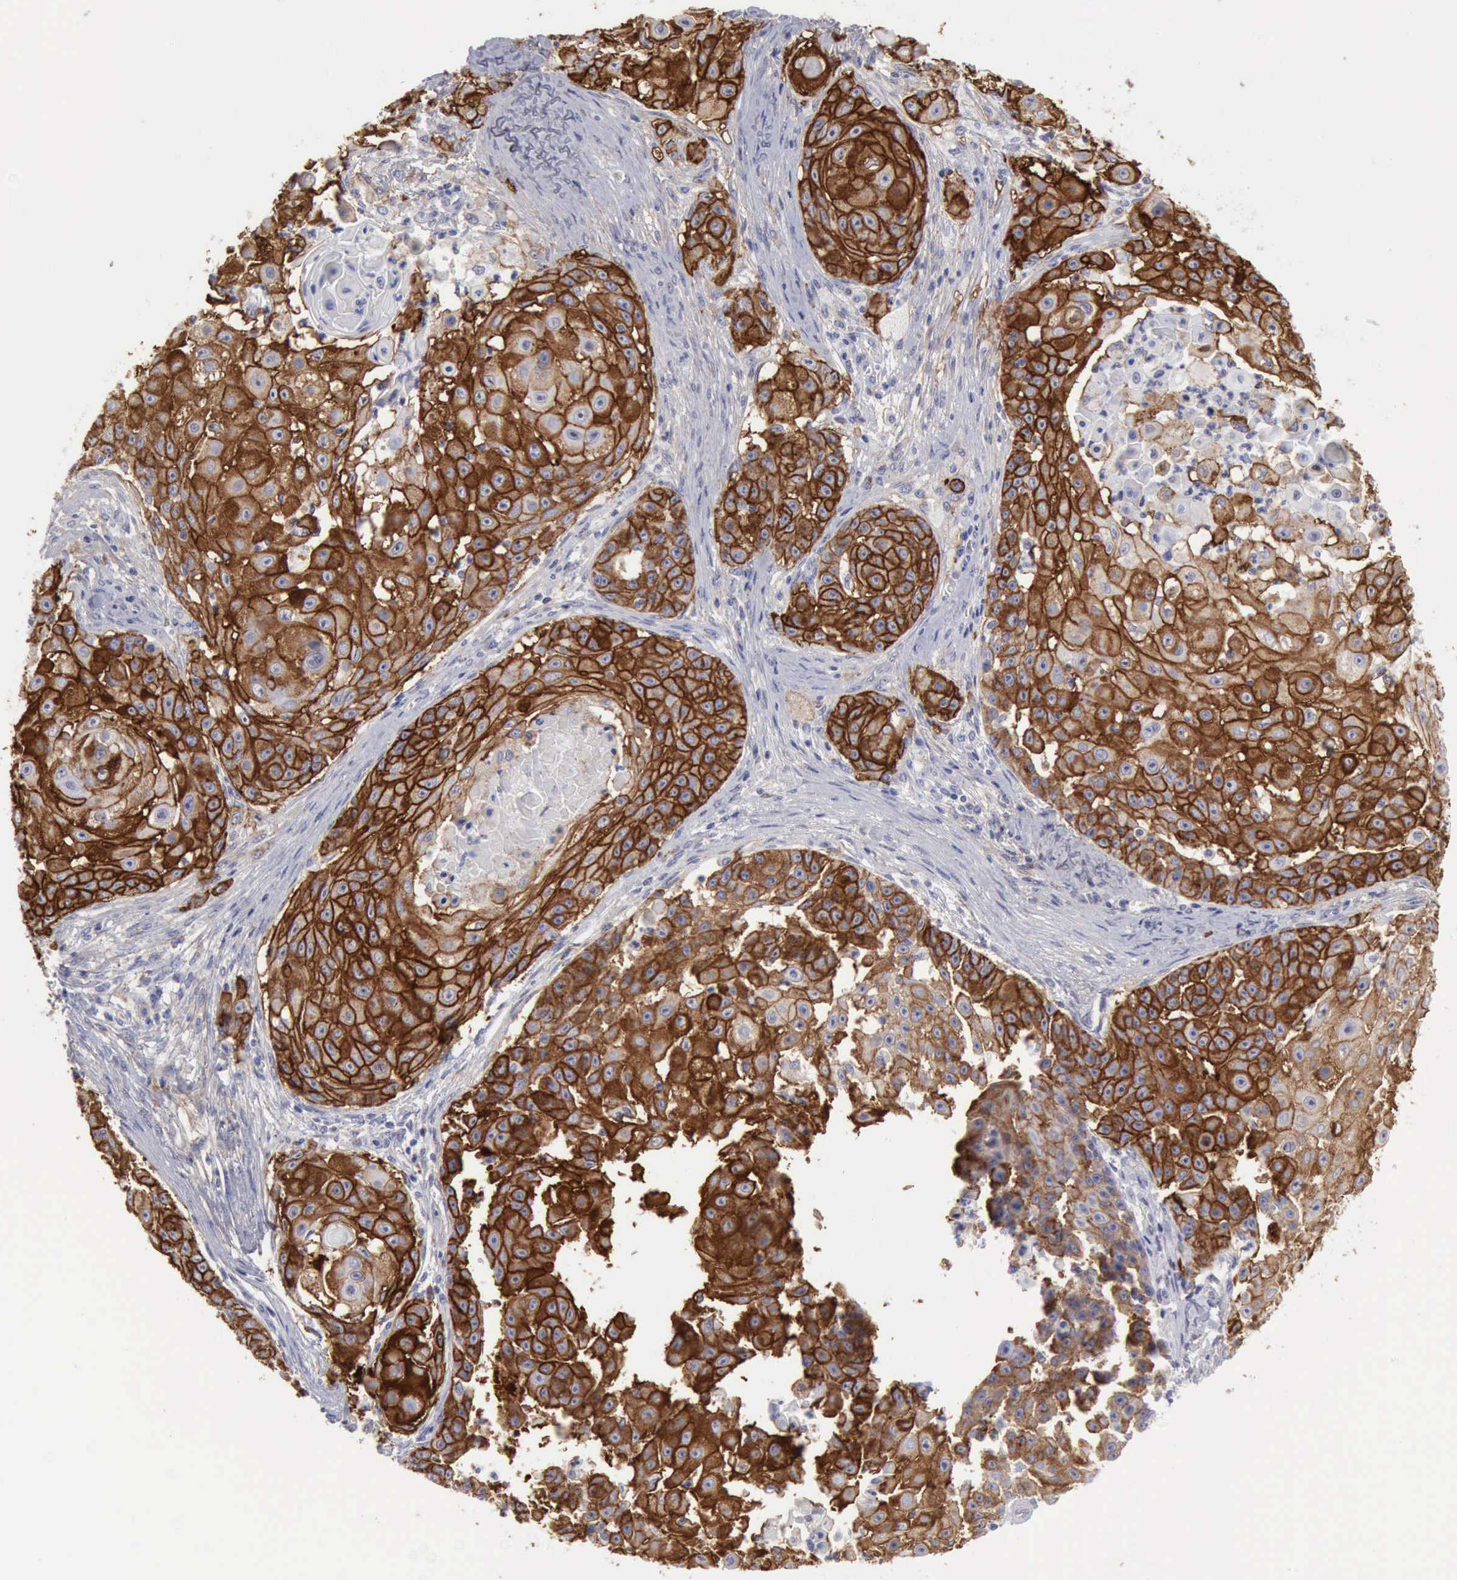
{"staining": {"intensity": "strong", "quantity": ">75%", "location": "cytoplasmic/membranous"}, "tissue": "skin cancer", "cell_type": "Tumor cells", "image_type": "cancer", "snomed": [{"axis": "morphology", "description": "Squamous cell carcinoma, NOS"}, {"axis": "topography", "description": "Skin"}], "caption": "Human squamous cell carcinoma (skin) stained with a brown dye displays strong cytoplasmic/membranous positive positivity in about >75% of tumor cells.", "gene": "TFRC", "patient": {"sex": "female", "age": 57}}